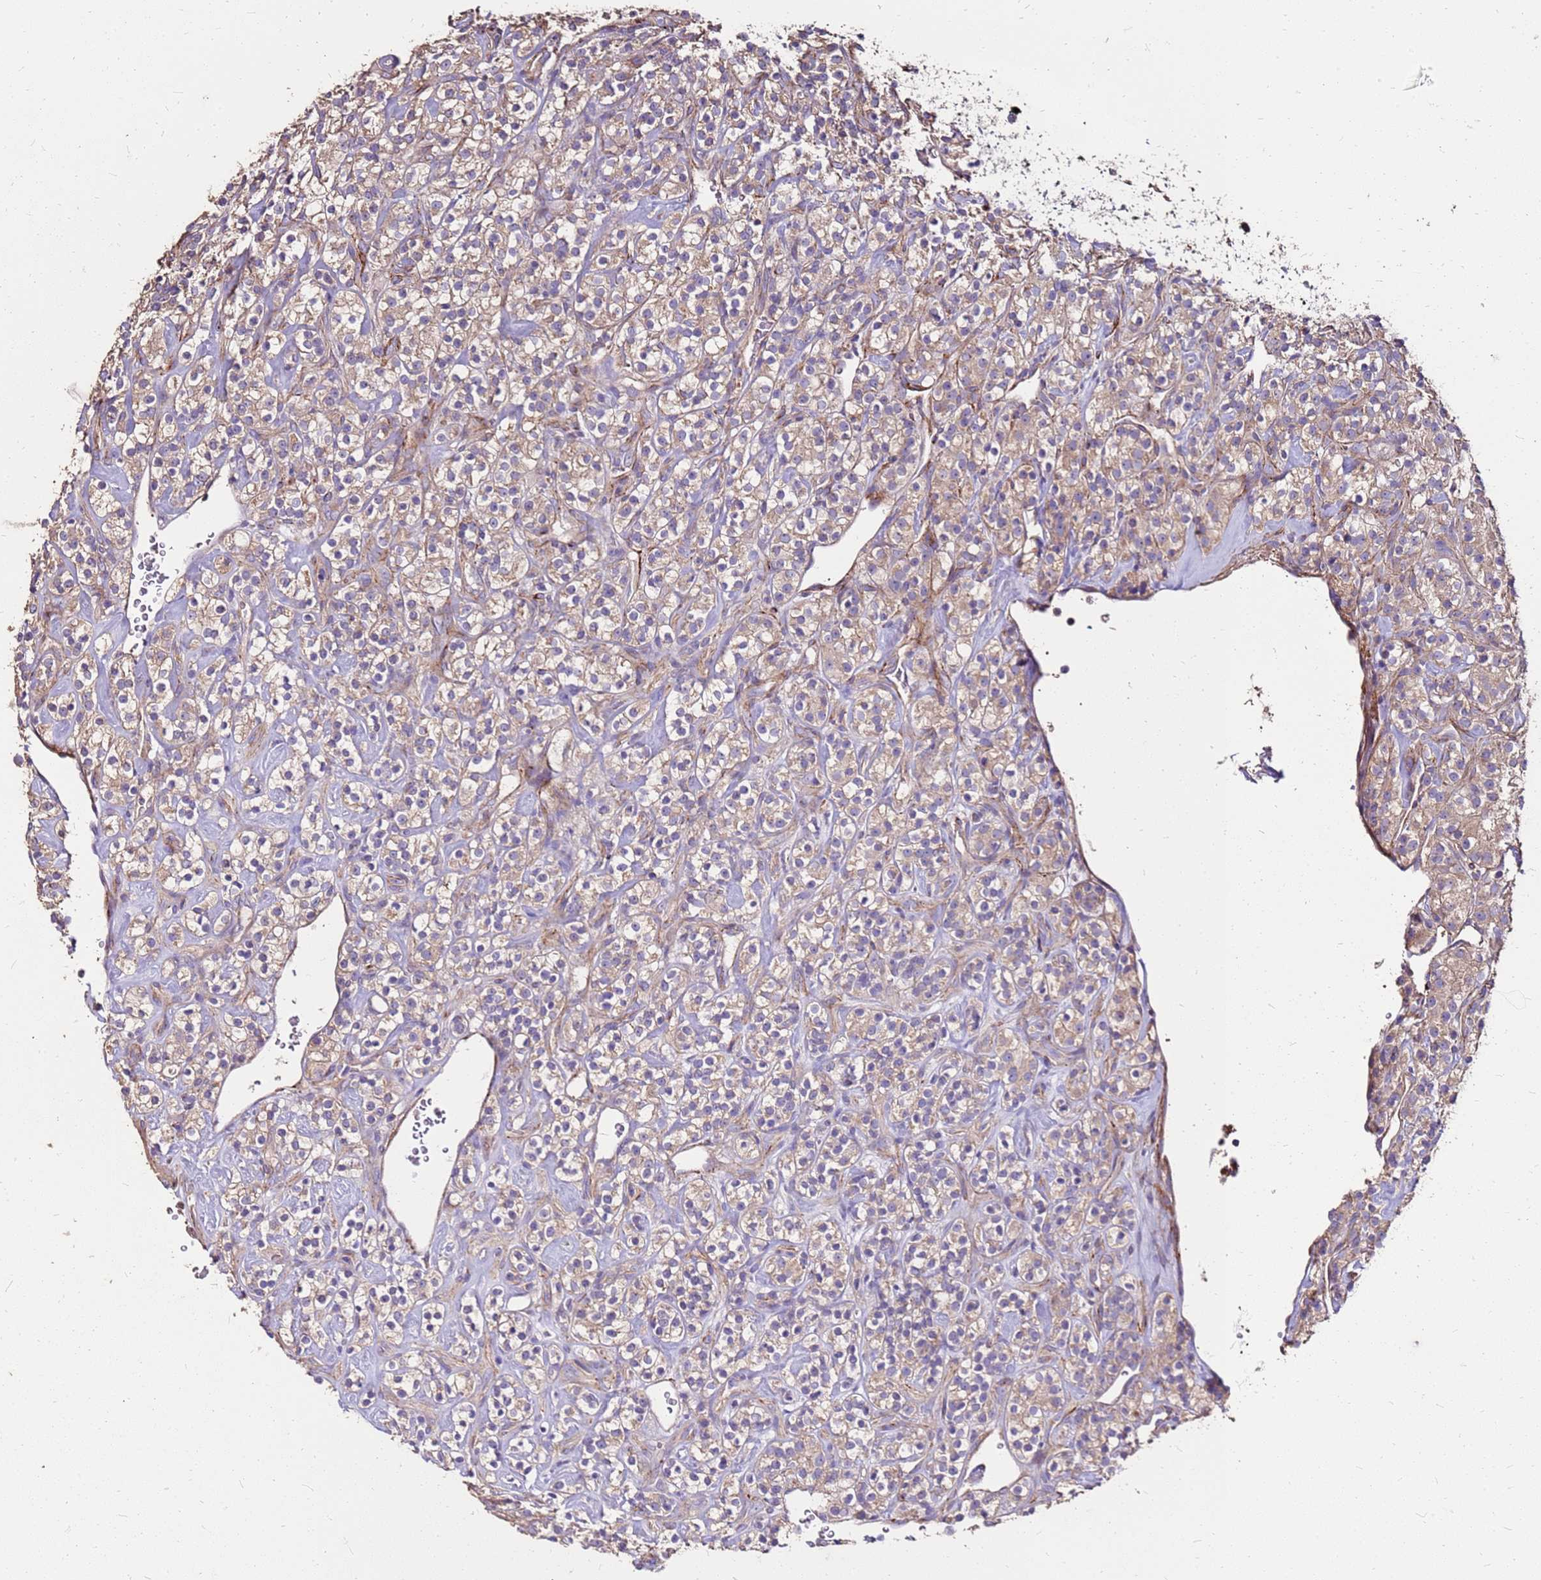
{"staining": {"intensity": "weak", "quantity": ">75%", "location": "cytoplasmic/membranous"}, "tissue": "renal cancer", "cell_type": "Tumor cells", "image_type": "cancer", "snomed": [{"axis": "morphology", "description": "Adenocarcinoma, NOS"}, {"axis": "topography", "description": "Kidney"}], "caption": "The photomicrograph reveals immunohistochemical staining of adenocarcinoma (renal). There is weak cytoplasmic/membranous staining is seen in approximately >75% of tumor cells.", "gene": "EXD3", "patient": {"sex": "male", "age": 77}}